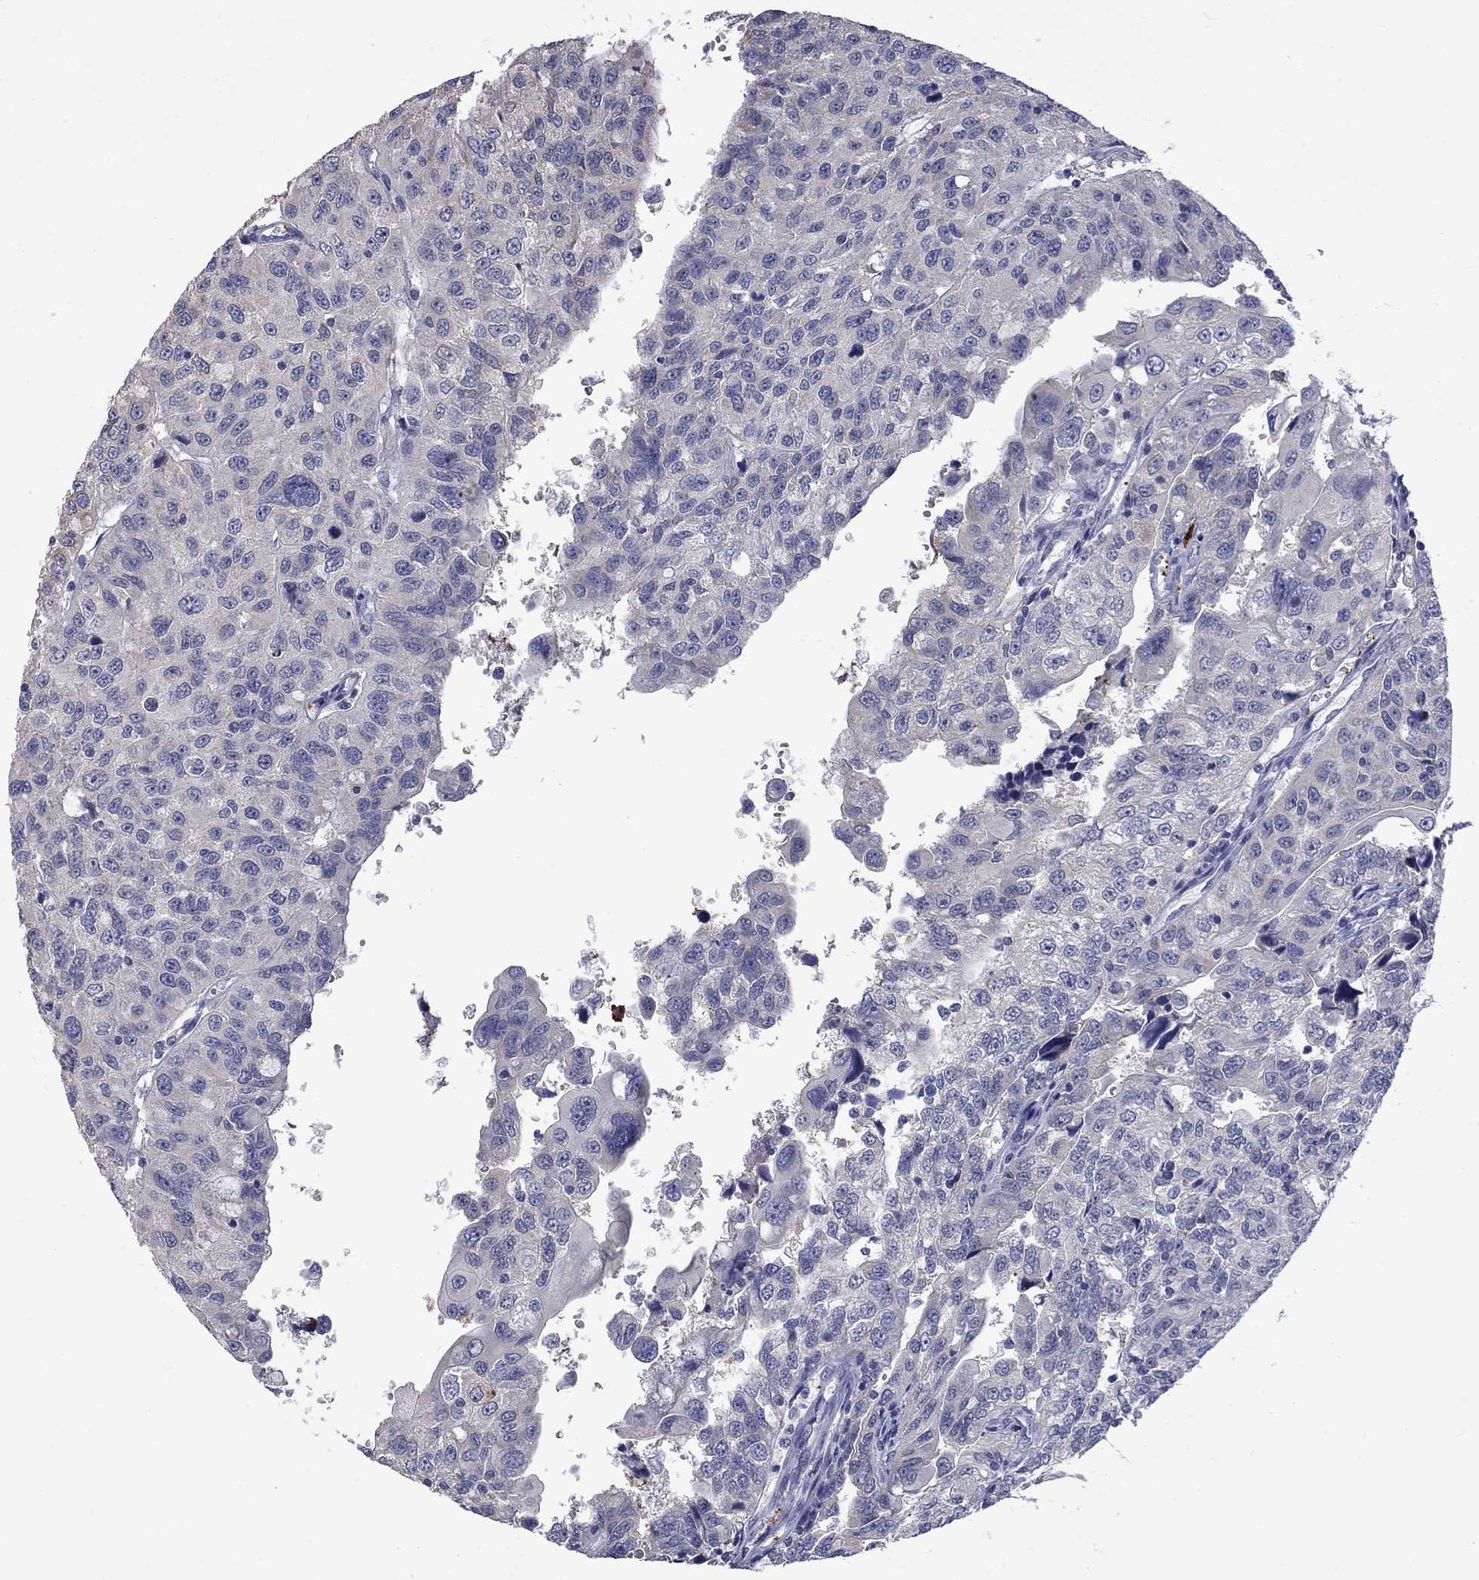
{"staining": {"intensity": "negative", "quantity": "none", "location": "none"}, "tissue": "urothelial cancer", "cell_type": "Tumor cells", "image_type": "cancer", "snomed": [{"axis": "morphology", "description": "Urothelial carcinoma, NOS"}, {"axis": "morphology", "description": "Urothelial carcinoma, High grade"}, {"axis": "topography", "description": "Urinary bladder"}], "caption": "Protein analysis of high-grade urothelial carcinoma demonstrates no significant expression in tumor cells. Brightfield microscopy of IHC stained with DAB (brown) and hematoxylin (blue), captured at high magnification.", "gene": "PLEK", "patient": {"sex": "female", "age": 73}}